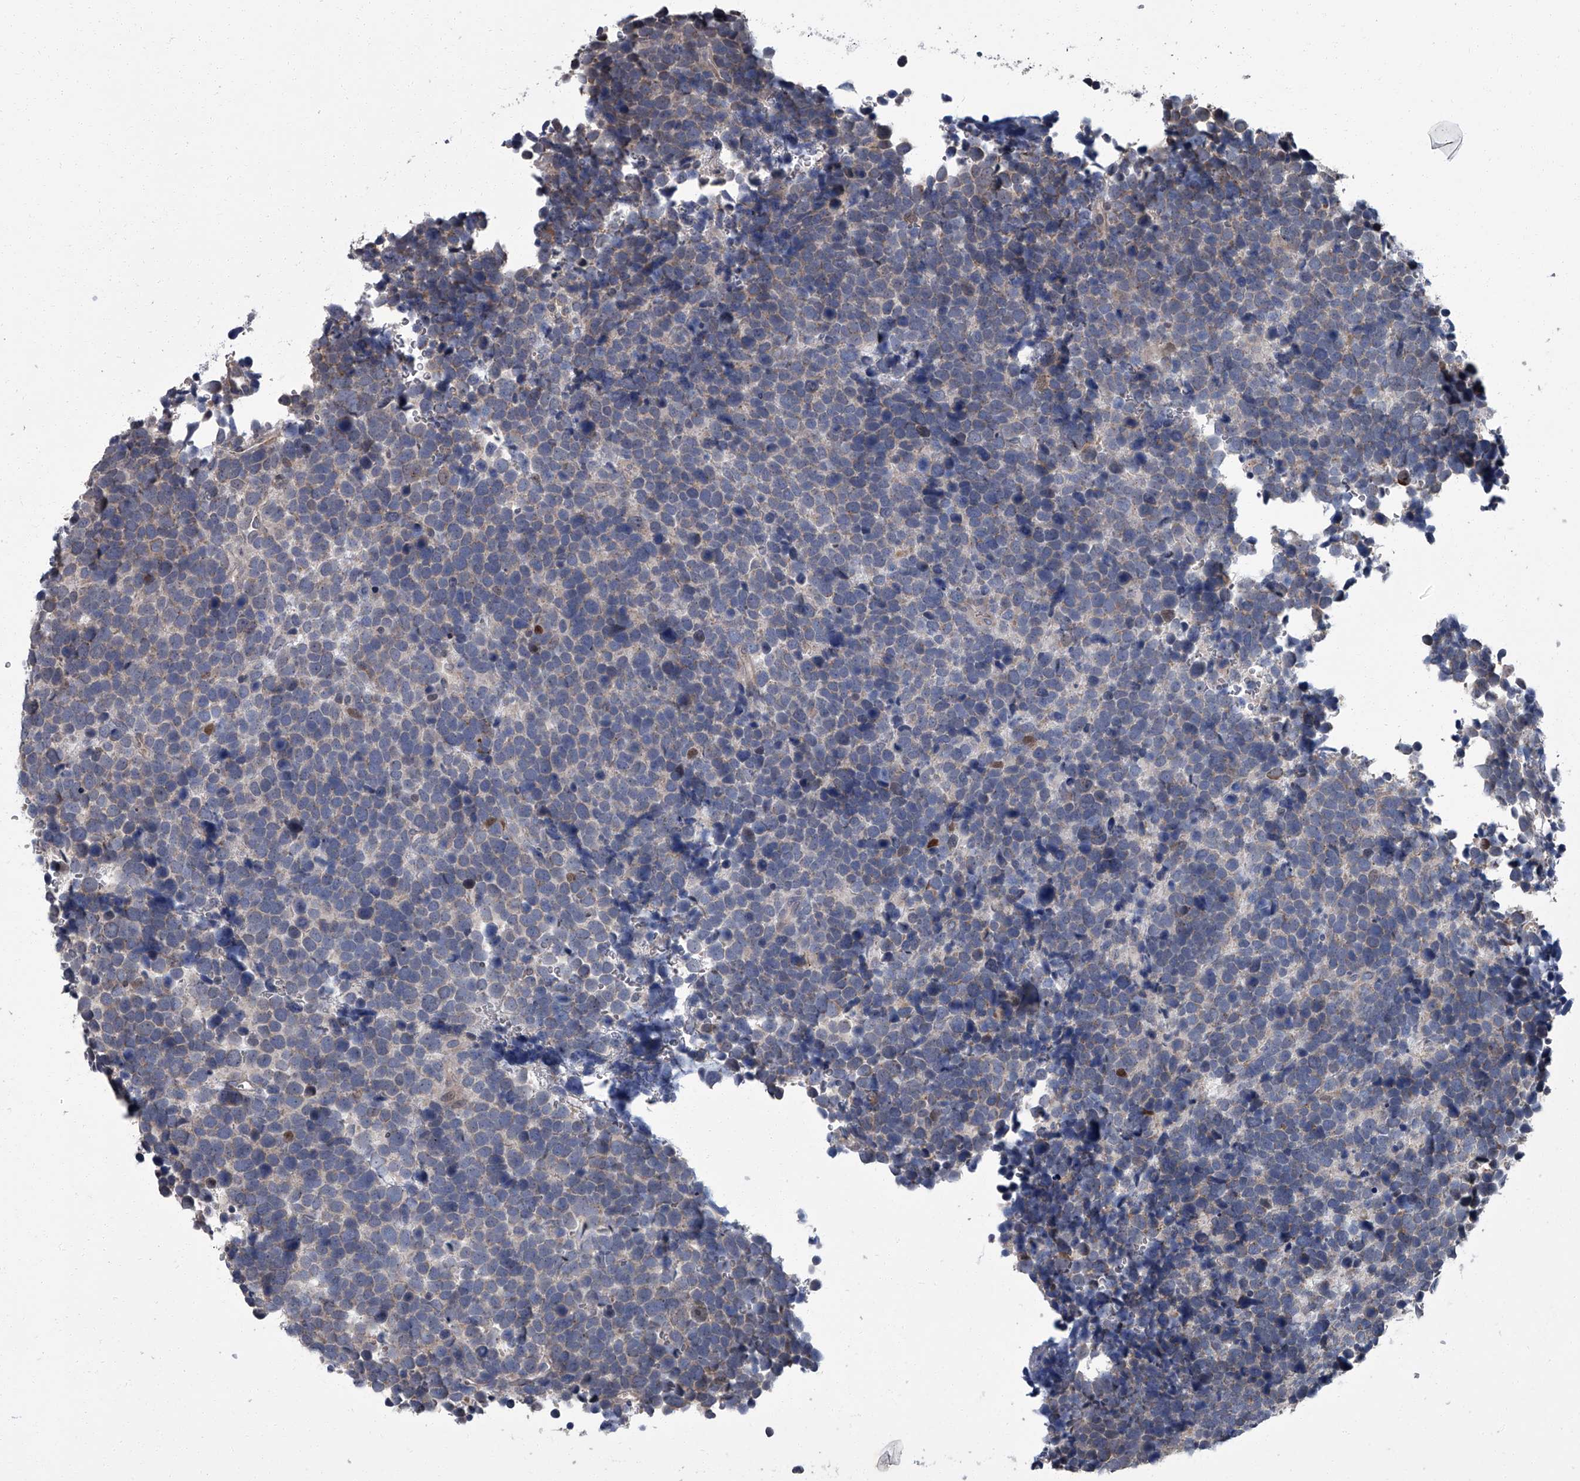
{"staining": {"intensity": "negative", "quantity": "none", "location": "none"}, "tissue": "urothelial cancer", "cell_type": "Tumor cells", "image_type": "cancer", "snomed": [{"axis": "morphology", "description": "Urothelial carcinoma, High grade"}, {"axis": "topography", "description": "Urinary bladder"}], "caption": "Immunohistochemistry (IHC) of high-grade urothelial carcinoma shows no expression in tumor cells.", "gene": "ZNF274", "patient": {"sex": "female", "age": 82}}